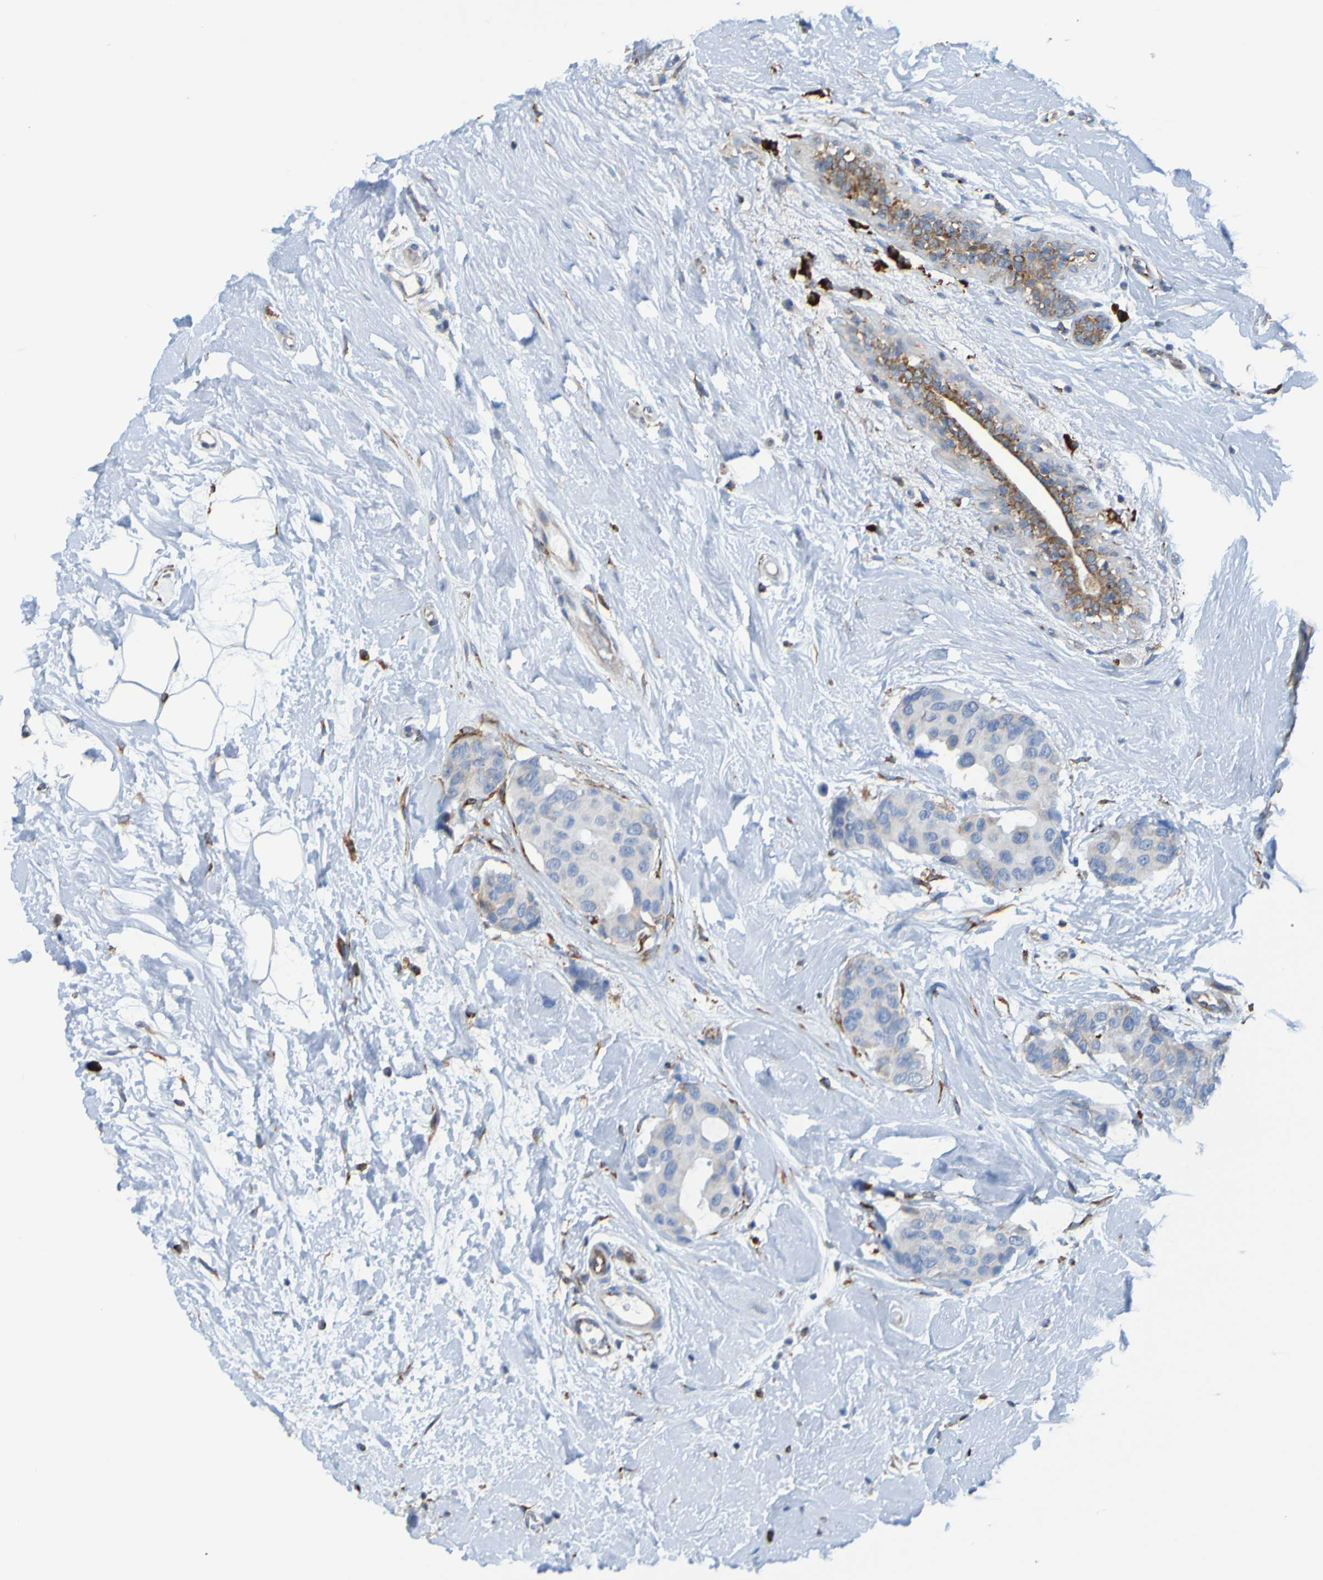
{"staining": {"intensity": "weak", "quantity": ">75%", "location": "cytoplasmic/membranous"}, "tissue": "breast cancer", "cell_type": "Tumor cells", "image_type": "cancer", "snomed": [{"axis": "morphology", "description": "Duct carcinoma"}, {"axis": "topography", "description": "Breast"}], "caption": "Human invasive ductal carcinoma (breast) stained with a protein marker shows weak staining in tumor cells.", "gene": "SSR1", "patient": {"sex": "female", "age": 58}}